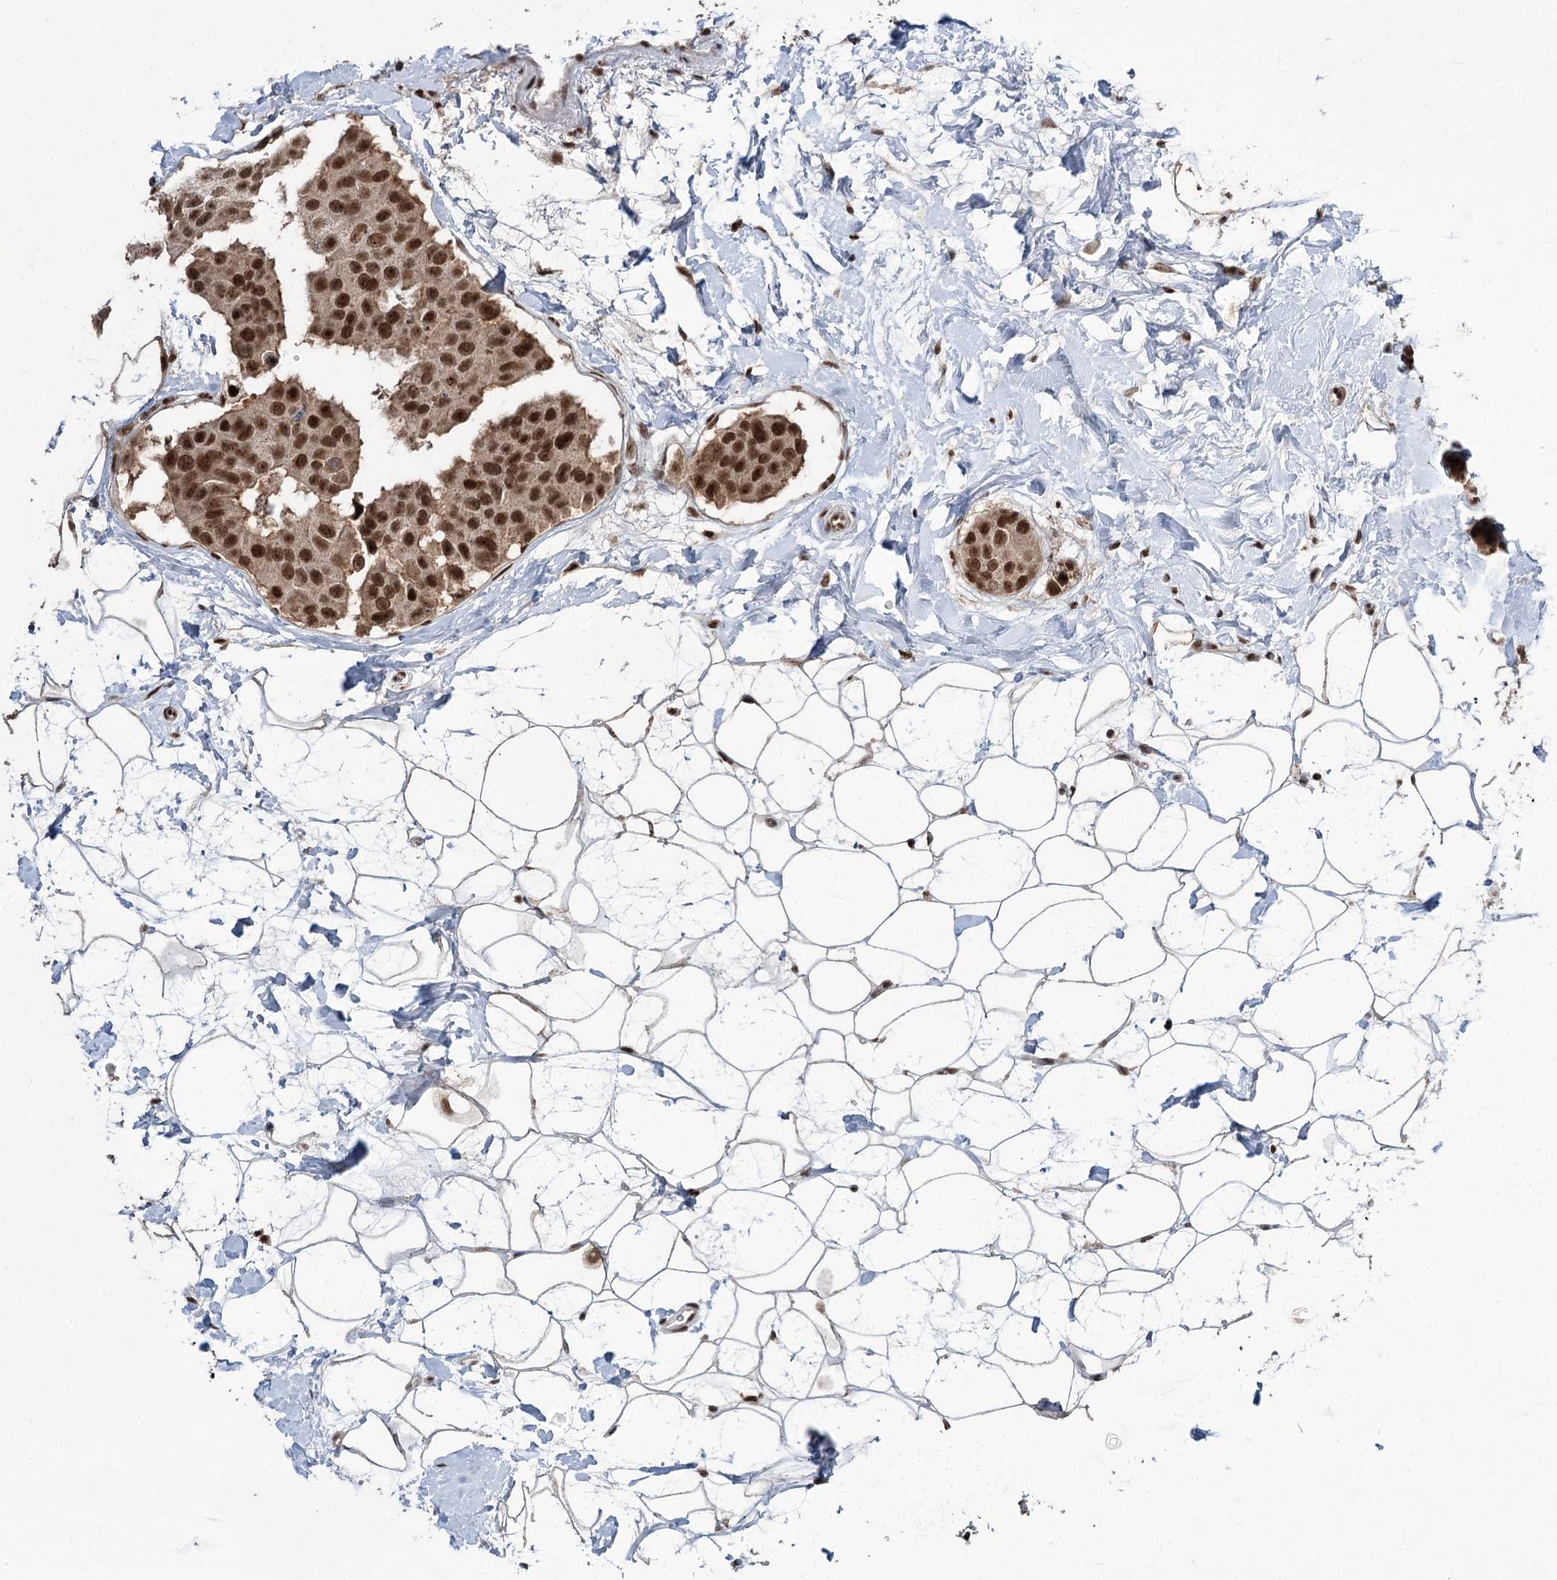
{"staining": {"intensity": "strong", "quantity": ">75%", "location": "nuclear"}, "tissue": "breast cancer", "cell_type": "Tumor cells", "image_type": "cancer", "snomed": [{"axis": "morphology", "description": "Normal tissue, NOS"}, {"axis": "morphology", "description": "Duct carcinoma"}, {"axis": "topography", "description": "Breast"}], "caption": "Immunohistochemical staining of breast cancer exhibits high levels of strong nuclear expression in approximately >75% of tumor cells. Using DAB (3,3'-diaminobenzidine) (brown) and hematoxylin (blue) stains, captured at high magnification using brightfield microscopy.", "gene": "ERCC3", "patient": {"sex": "female", "age": 39}}